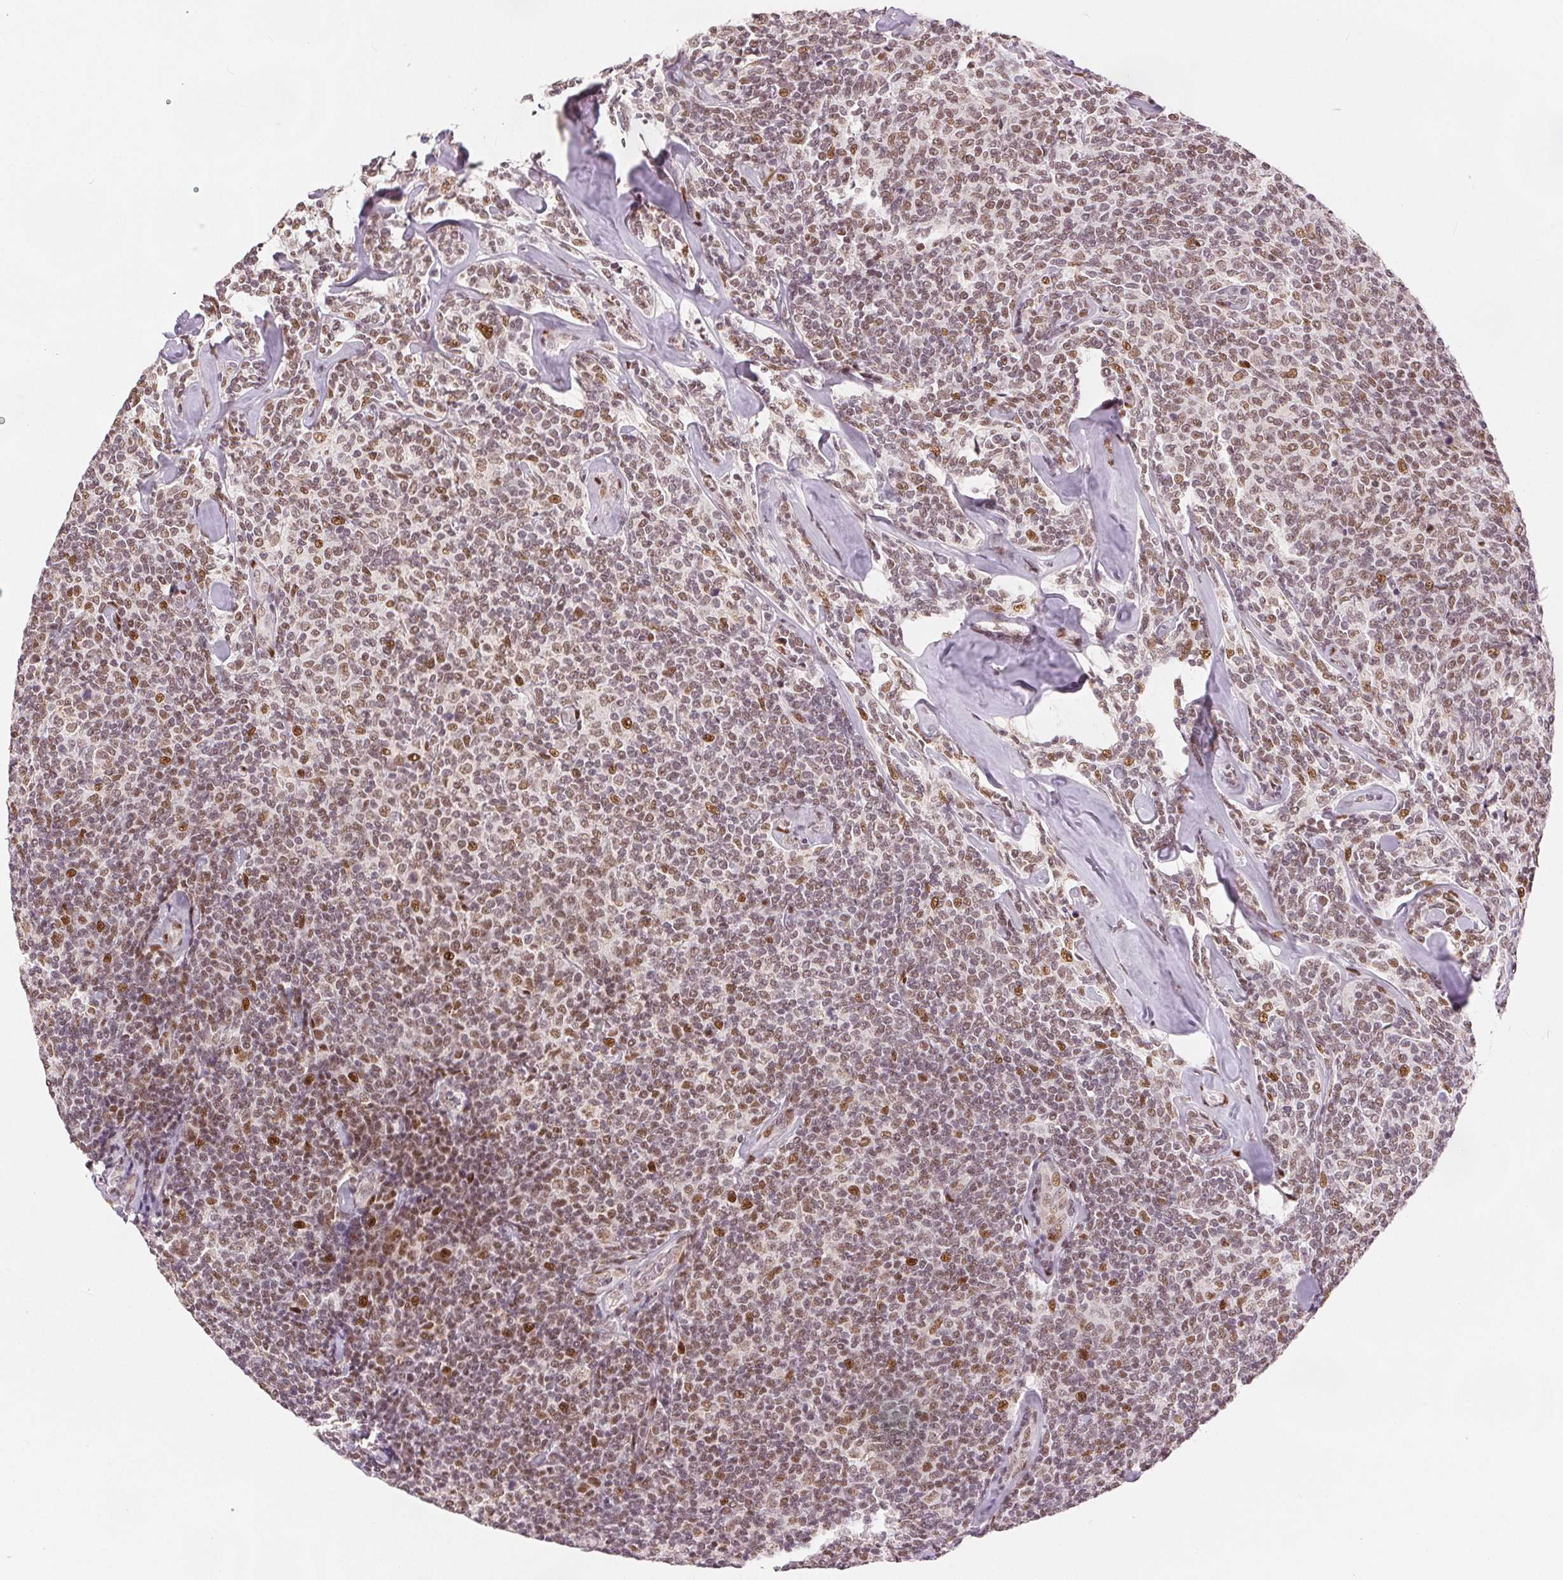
{"staining": {"intensity": "moderate", "quantity": ">75%", "location": "nuclear"}, "tissue": "lymphoma", "cell_type": "Tumor cells", "image_type": "cancer", "snomed": [{"axis": "morphology", "description": "Malignant lymphoma, non-Hodgkin's type, Low grade"}, {"axis": "topography", "description": "Lymph node"}], "caption": "Immunohistochemical staining of low-grade malignant lymphoma, non-Hodgkin's type demonstrates medium levels of moderate nuclear positivity in approximately >75% of tumor cells. Nuclei are stained in blue.", "gene": "ZNF703", "patient": {"sex": "female", "age": 56}}